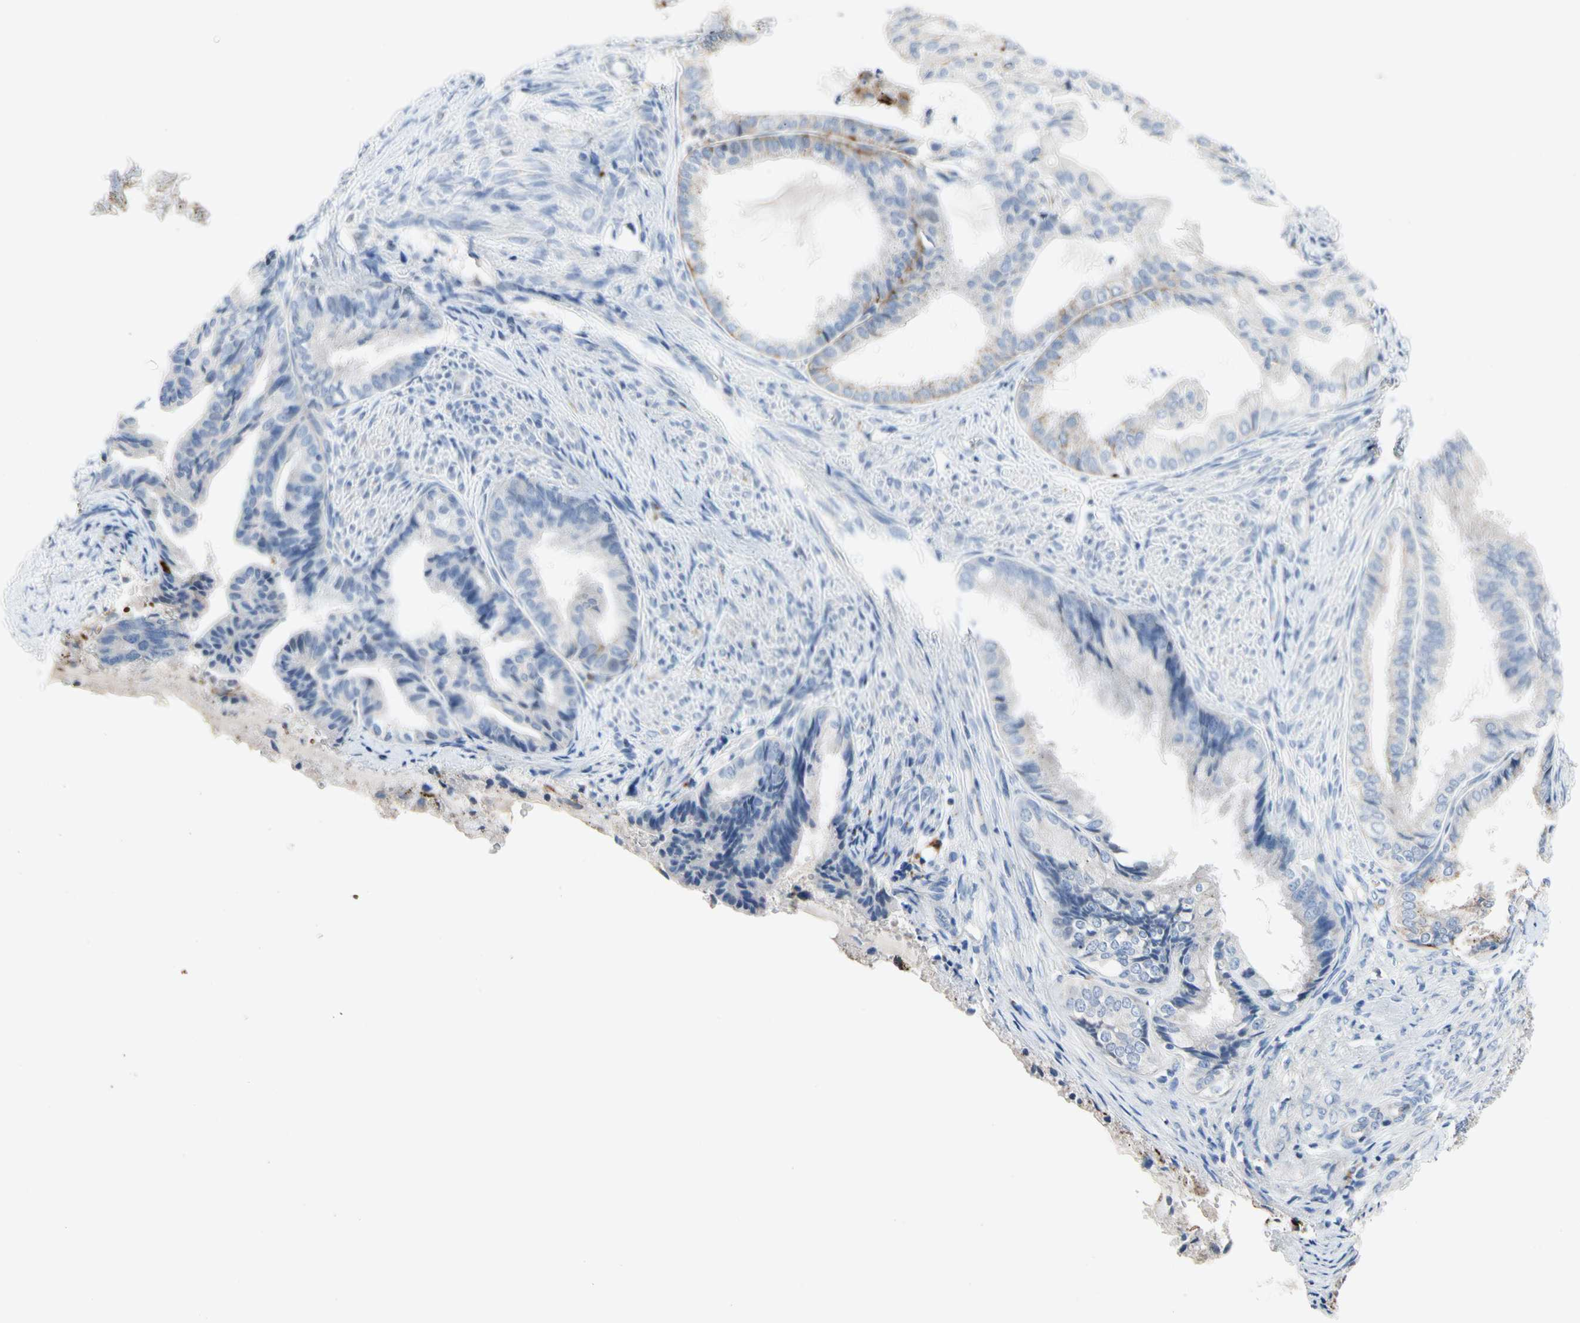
{"staining": {"intensity": "strong", "quantity": "<25%", "location": "cytoplasmic/membranous"}, "tissue": "endometrial cancer", "cell_type": "Tumor cells", "image_type": "cancer", "snomed": [{"axis": "morphology", "description": "Adenocarcinoma, NOS"}, {"axis": "topography", "description": "Endometrium"}], "caption": "Immunohistochemistry of endometrial adenocarcinoma reveals medium levels of strong cytoplasmic/membranous expression in about <25% of tumor cells.", "gene": "RETSAT", "patient": {"sex": "female", "age": 86}}